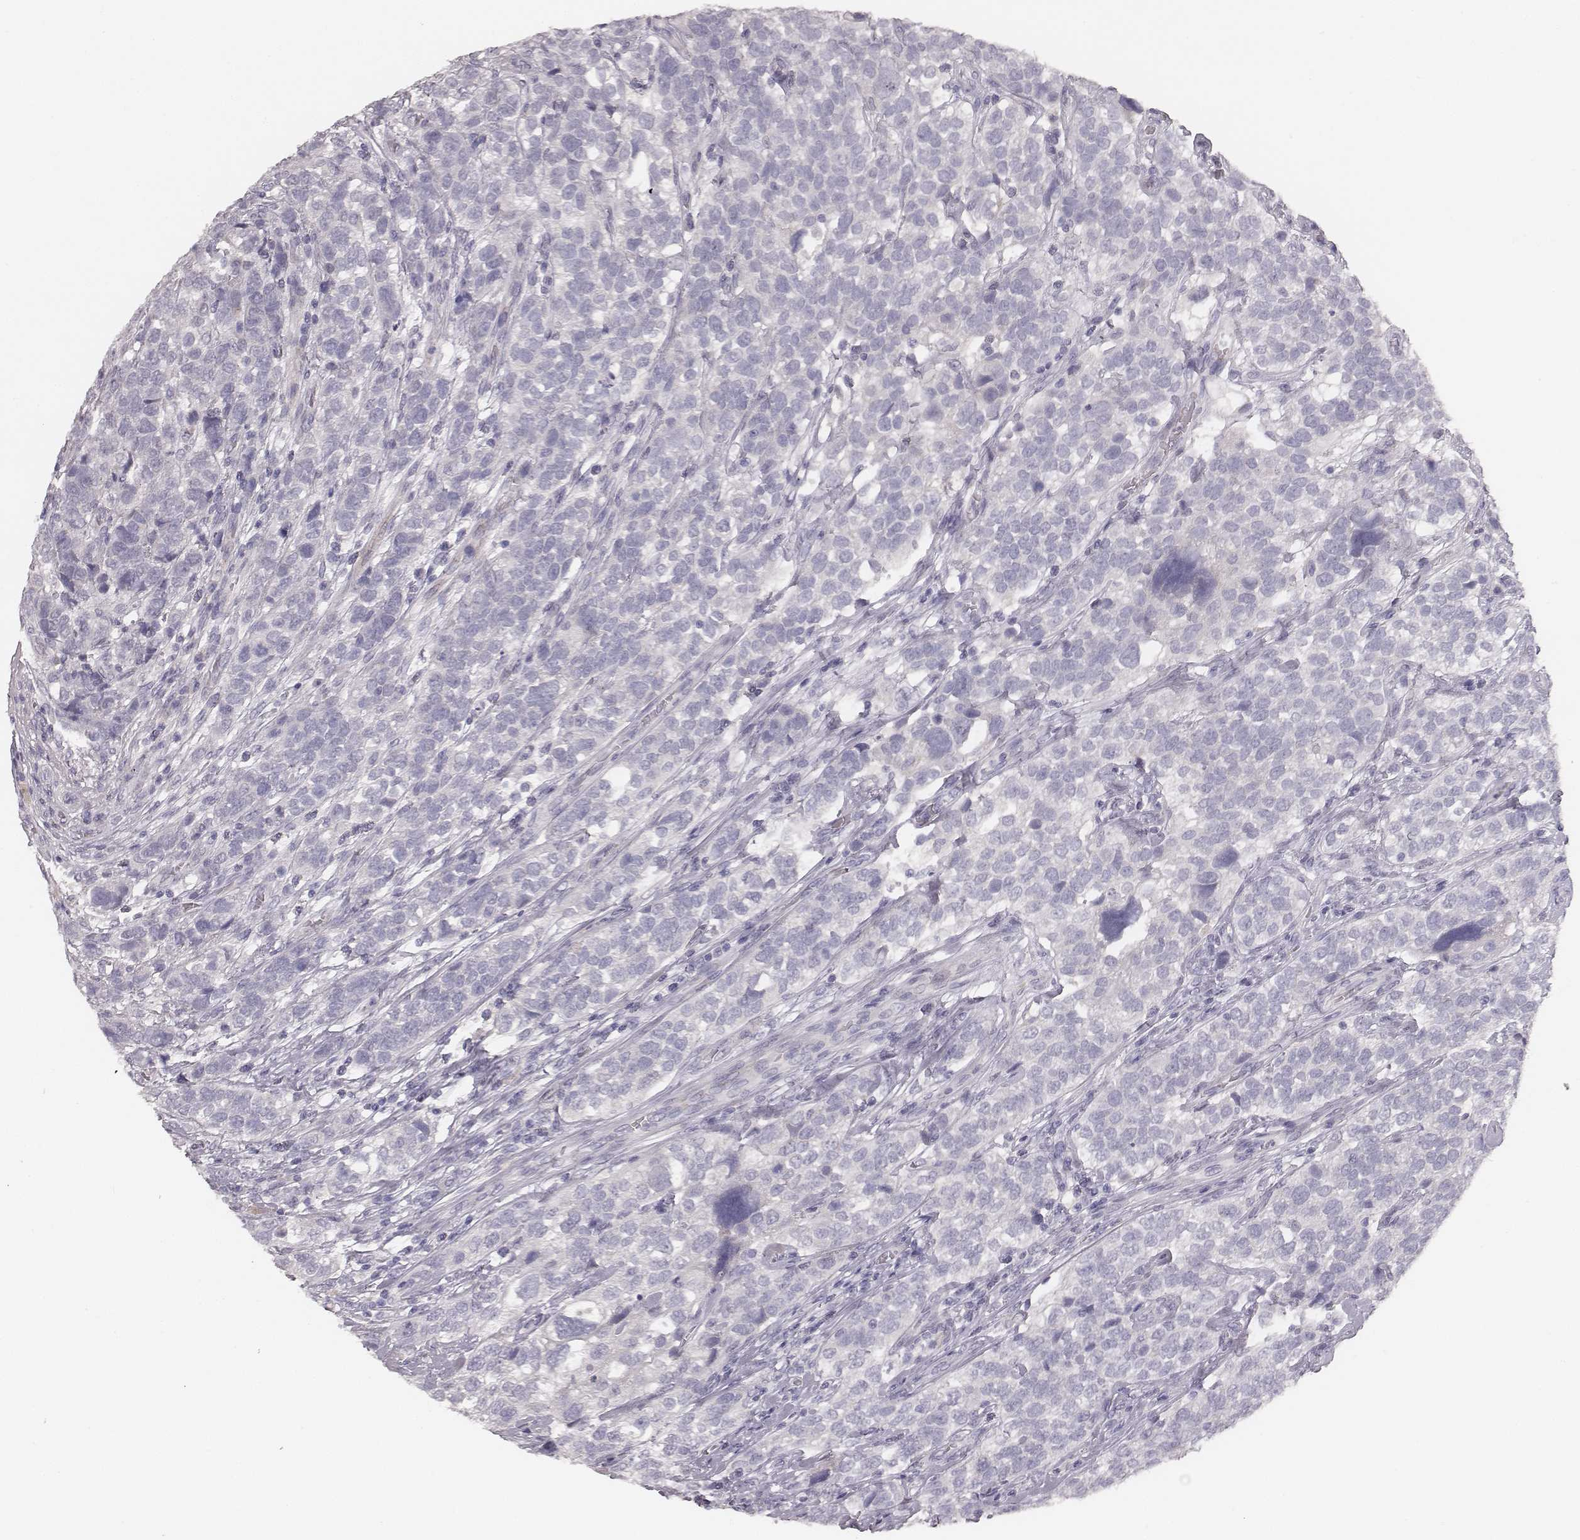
{"staining": {"intensity": "negative", "quantity": "none", "location": "none"}, "tissue": "urothelial cancer", "cell_type": "Tumor cells", "image_type": "cancer", "snomed": [{"axis": "morphology", "description": "Urothelial carcinoma, High grade"}, {"axis": "topography", "description": "Urinary bladder"}], "caption": "High power microscopy photomicrograph of an immunohistochemistry (IHC) histopathology image of urothelial cancer, revealing no significant expression in tumor cells. (Brightfield microscopy of DAB (3,3'-diaminobenzidine) IHC at high magnification).", "gene": "MYH6", "patient": {"sex": "female", "age": 58}}